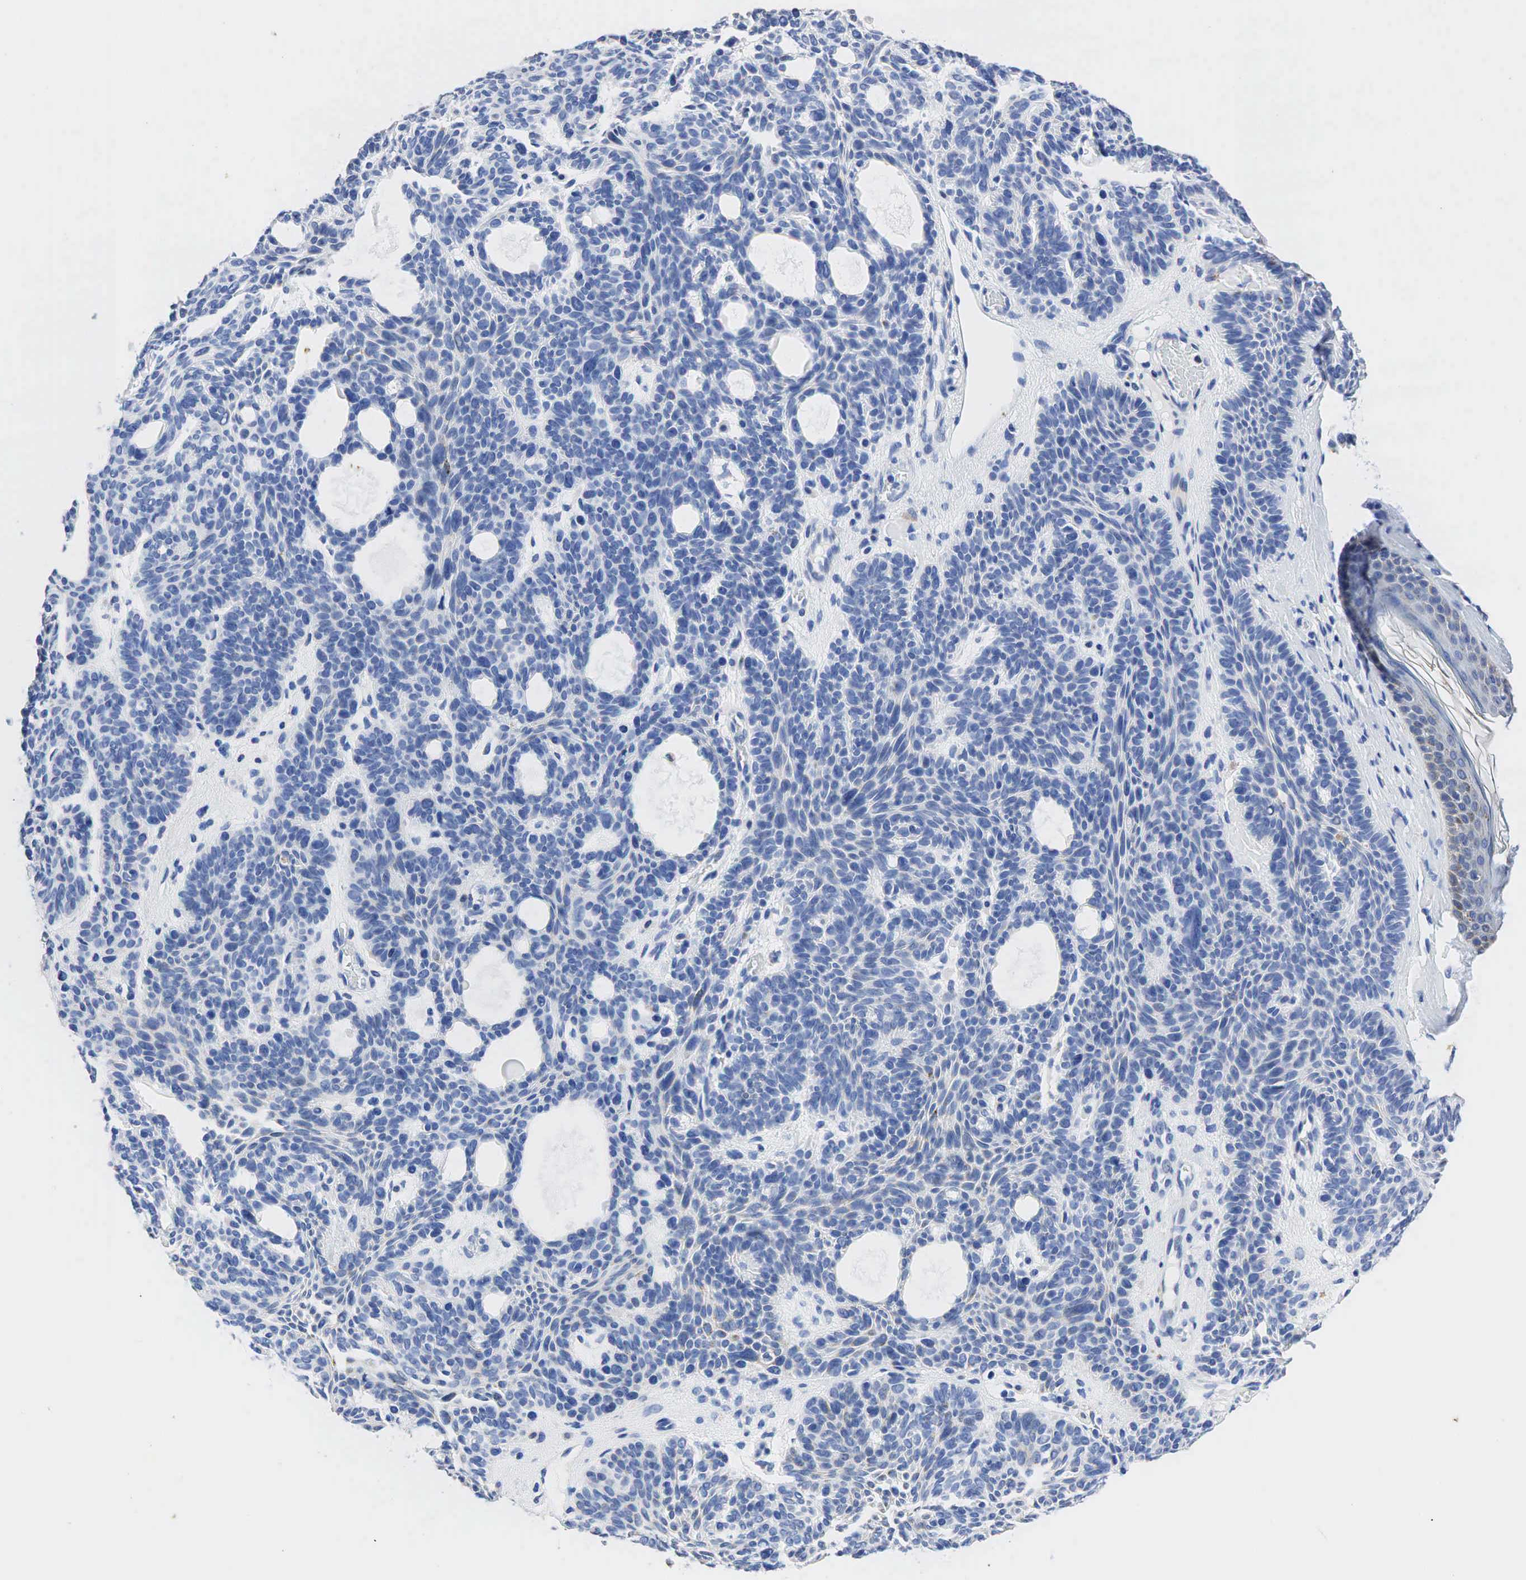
{"staining": {"intensity": "negative", "quantity": "none", "location": "none"}, "tissue": "skin cancer", "cell_type": "Tumor cells", "image_type": "cancer", "snomed": [{"axis": "morphology", "description": "Basal cell carcinoma"}, {"axis": "topography", "description": "Skin"}], "caption": "Immunohistochemistry image of skin cancer stained for a protein (brown), which demonstrates no expression in tumor cells. The staining is performed using DAB brown chromogen with nuclei counter-stained in using hematoxylin.", "gene": "SYP", "patient": {"sex": "male", "age": 44}}